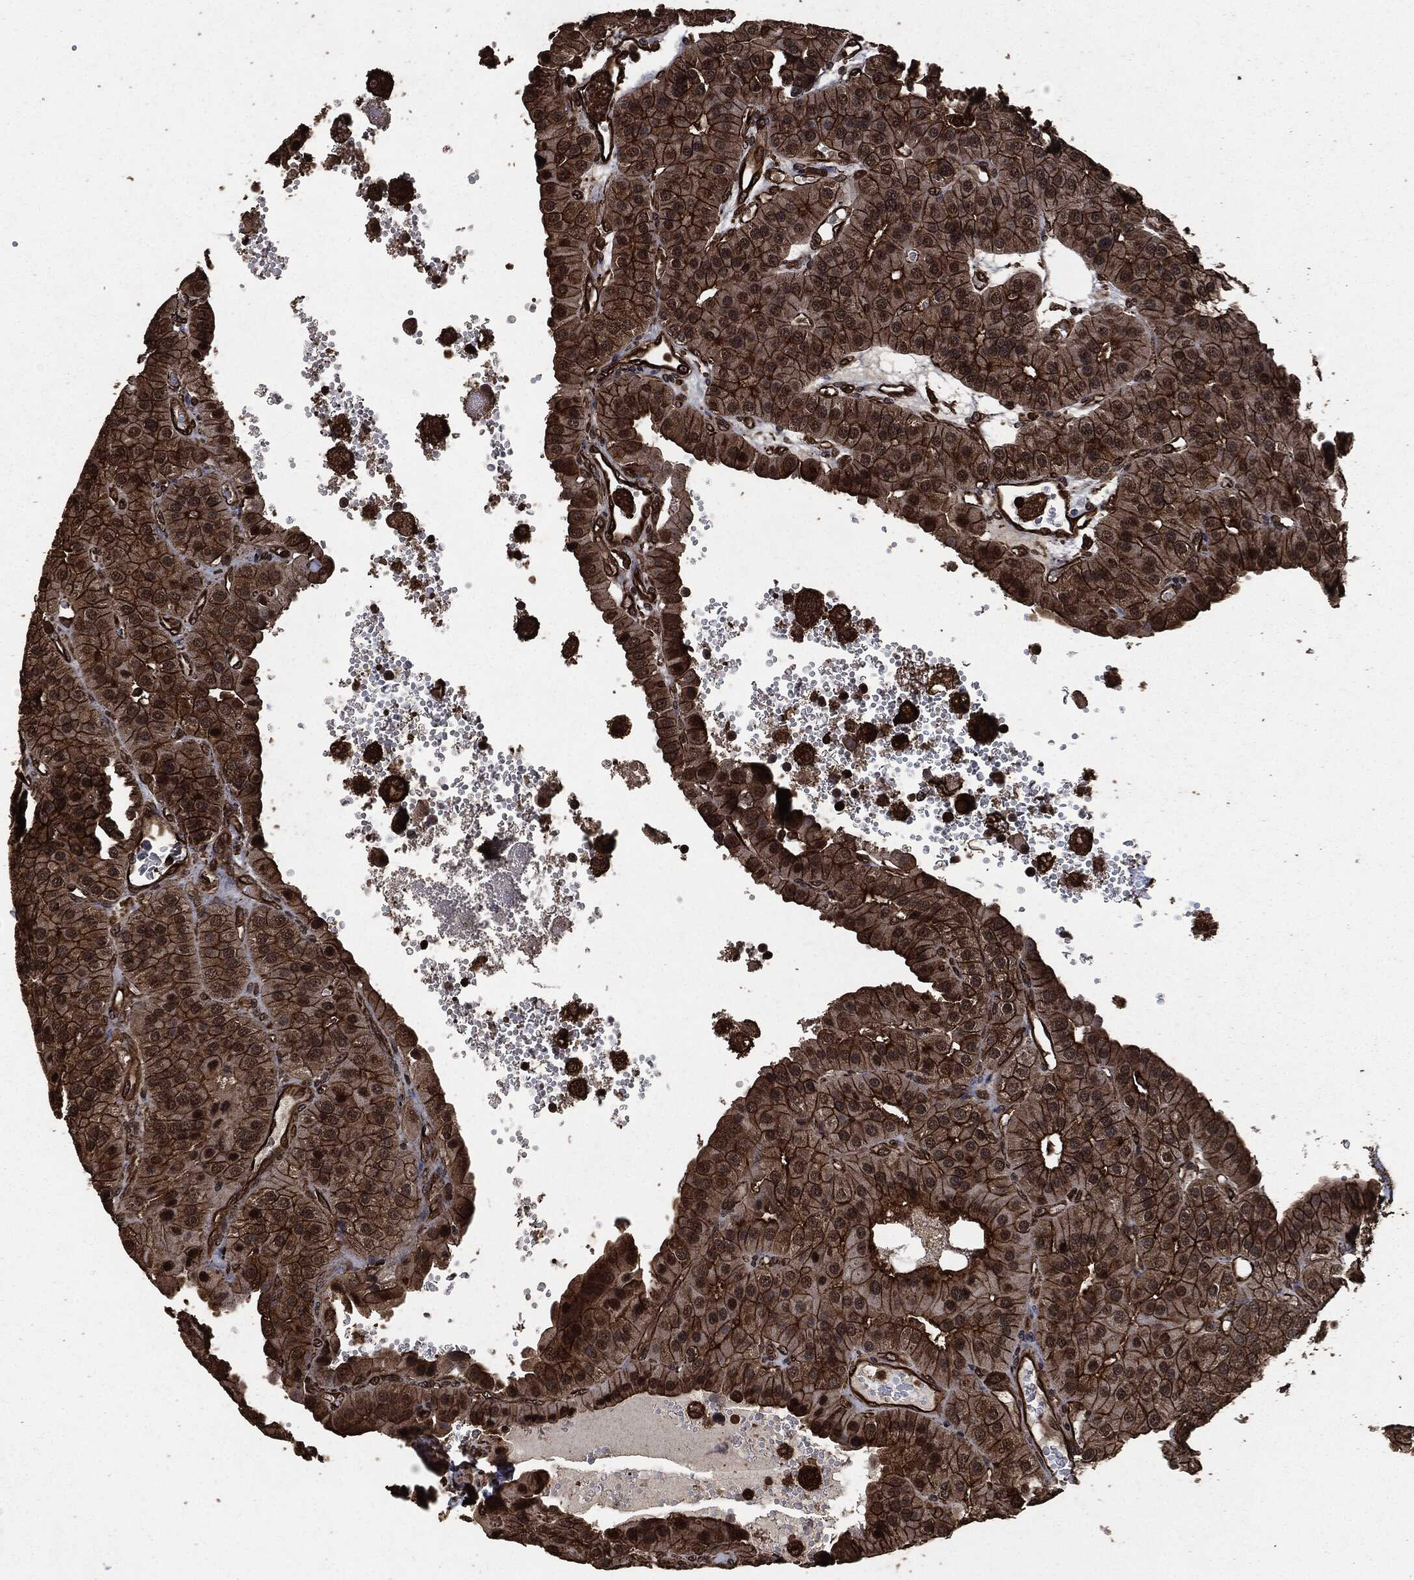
{"staining": {"intensity": "strong", "quantity": "25%-75%", "location": "cytoplasmic/membranous,nuclear"}, "tissue": "parathyroid gland", "cell_type": "Glandular cells", "image_type": "normal", "snomed": [{"axis": "morphology", "description": "Normal tissue, NOS"}, {"axis": "morphology", "description": "Adenoma, NOS"}, {"axis": "topography", "description": "Parathyroid gland"}], "caption": "Parathyroid gland stained with DAB (3,3'-diaminobenzidine) immunohistochemistry demonstrates high levels of strong cytoplasmic/membranous,nuclear expression in approximately 25%-75% of glandular cells. The protein is stained brown, and the nuclei are stained in blue (DAB (3,3'-diaminobenzidine) IHC with brightfield microscopy, high magnification).", "gene": "HRAS", "patient": {"sex": "female", "age": 86}}